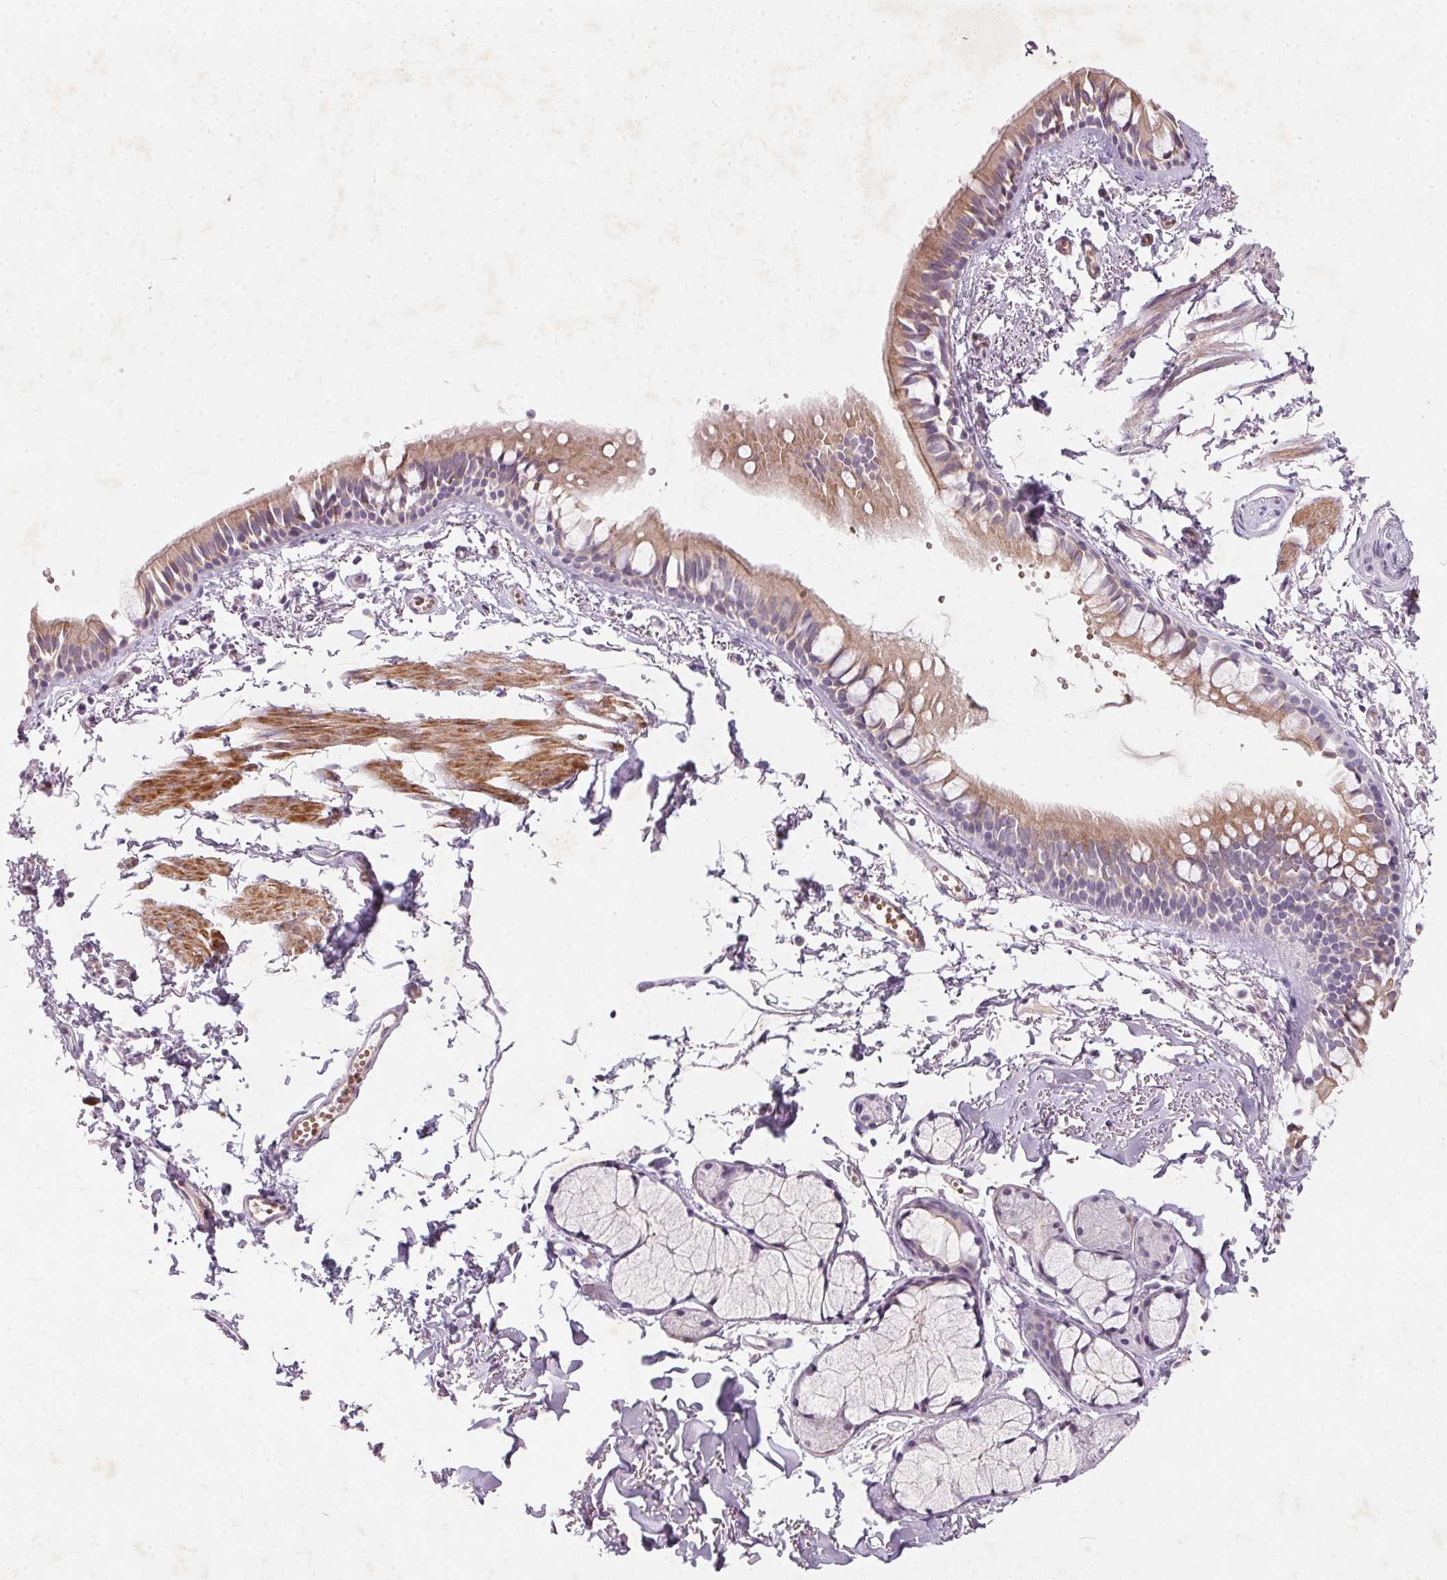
{"staining": {"intensity": "moderate", "quantity": ">75%", "location": "cytoplasmic/membranous"}, "tissue": "bronchus", "cell_type": "Respiratory epithelial cells", "image_type": "normal", "snomed": [{"axis": "morphology", "description": "Normal tissue, NOS"}, {"axis": "topography", "description": "Bronchus"}], "caption": "Respiratory epithelial cells display medium levels of moderate cytoplasmic/membranous positivity in about >75% of cells in normal human bronchus.", "gene": "KCNK15", "patient": {"sex": "female", "age": 59}}